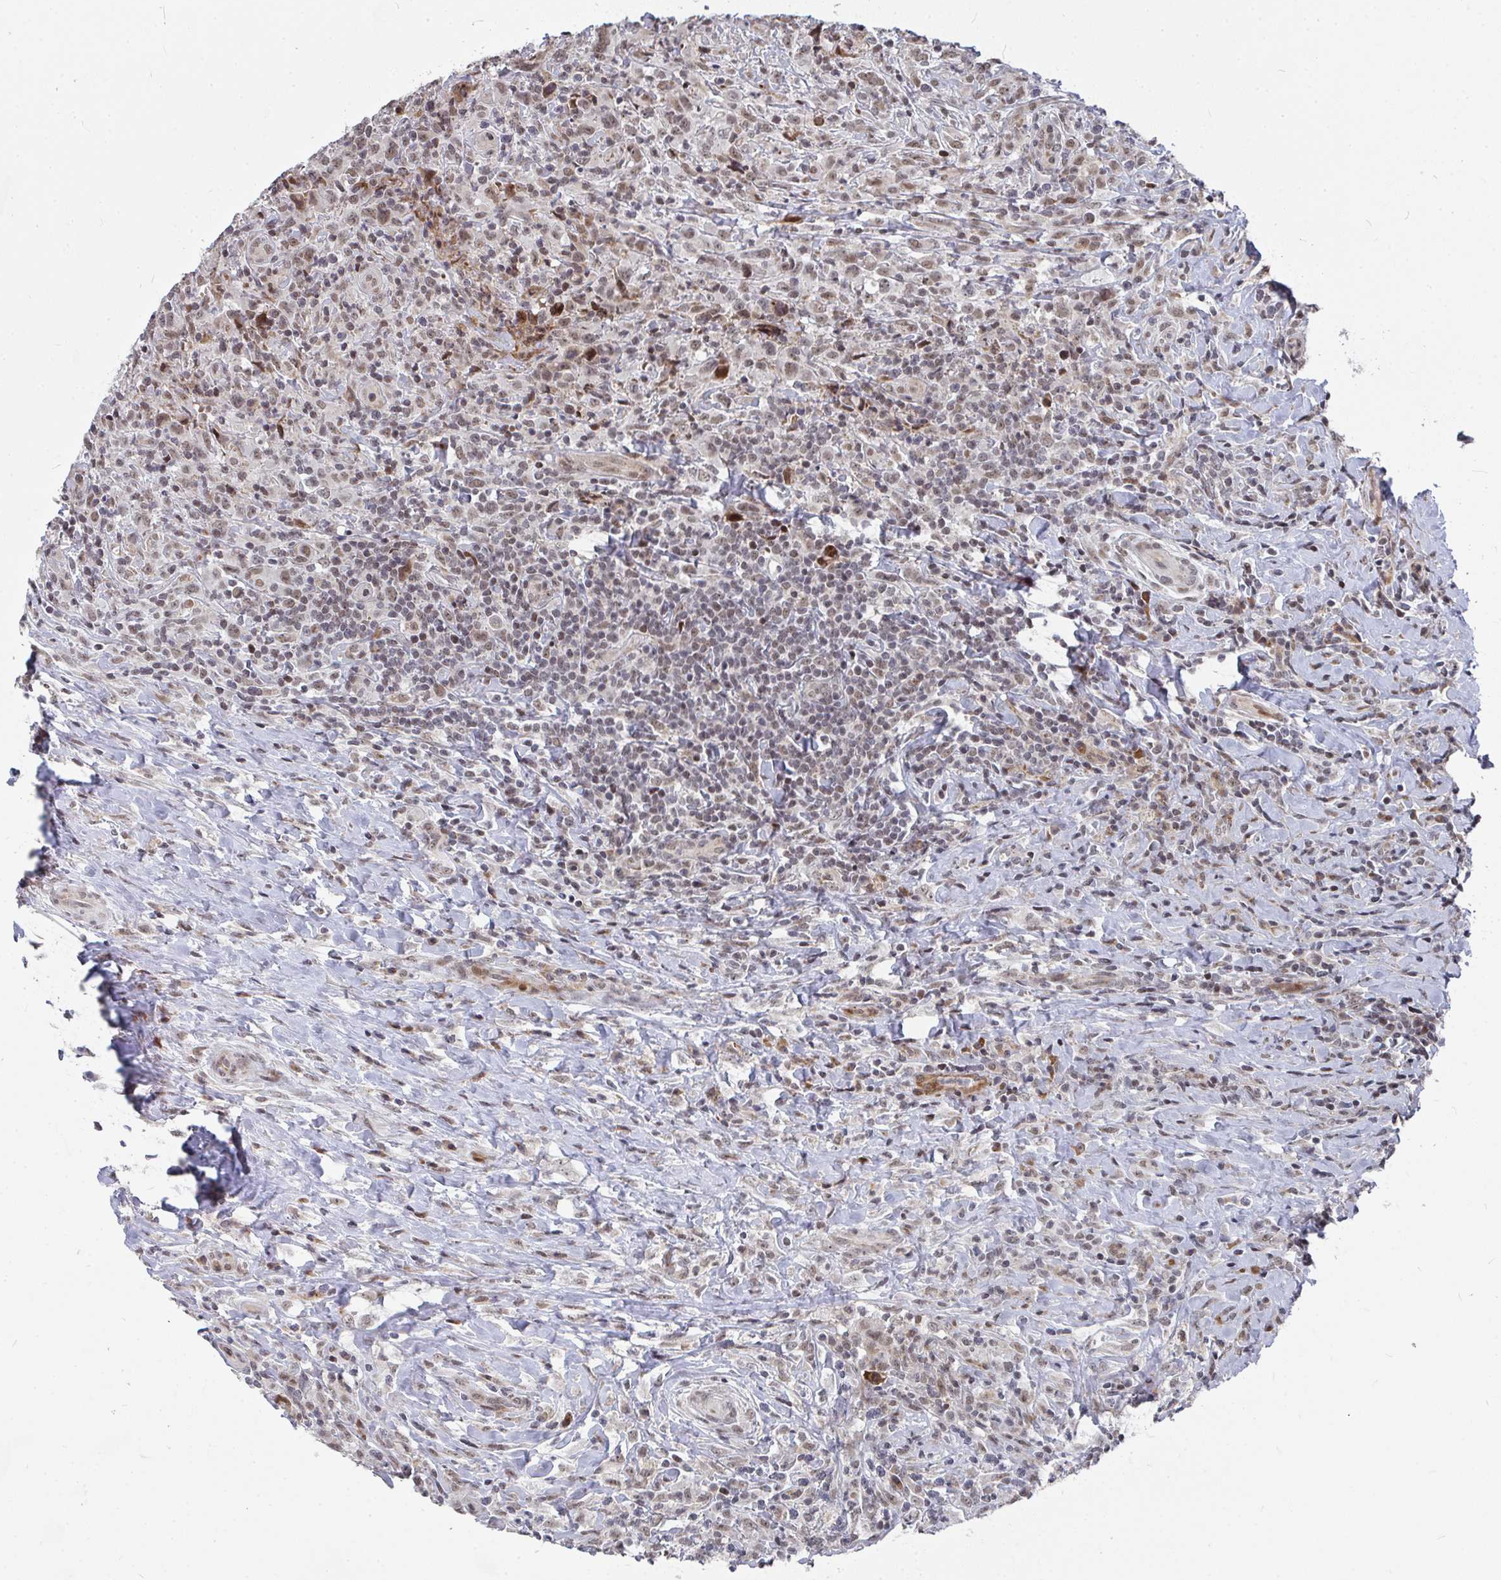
{"staining": {"intensity": "moderate", "quantity": ">75%", "location": "nuclear"}, "tissue": "lymphoma", "cell_type": "Tumor cells", "image_type": "cancer", "snomed": [{"axis": "morphology", "description": "Hodgkin's disease, NOS"}, {"axis": "topography", "description": "Lymph node"}], "caption": "Hodgkin's disease stained with a protein marker exhibits moderate staining in tumor cells.", "gene": "RBBP5", "patient": {"sex": "female", "age": 18}}